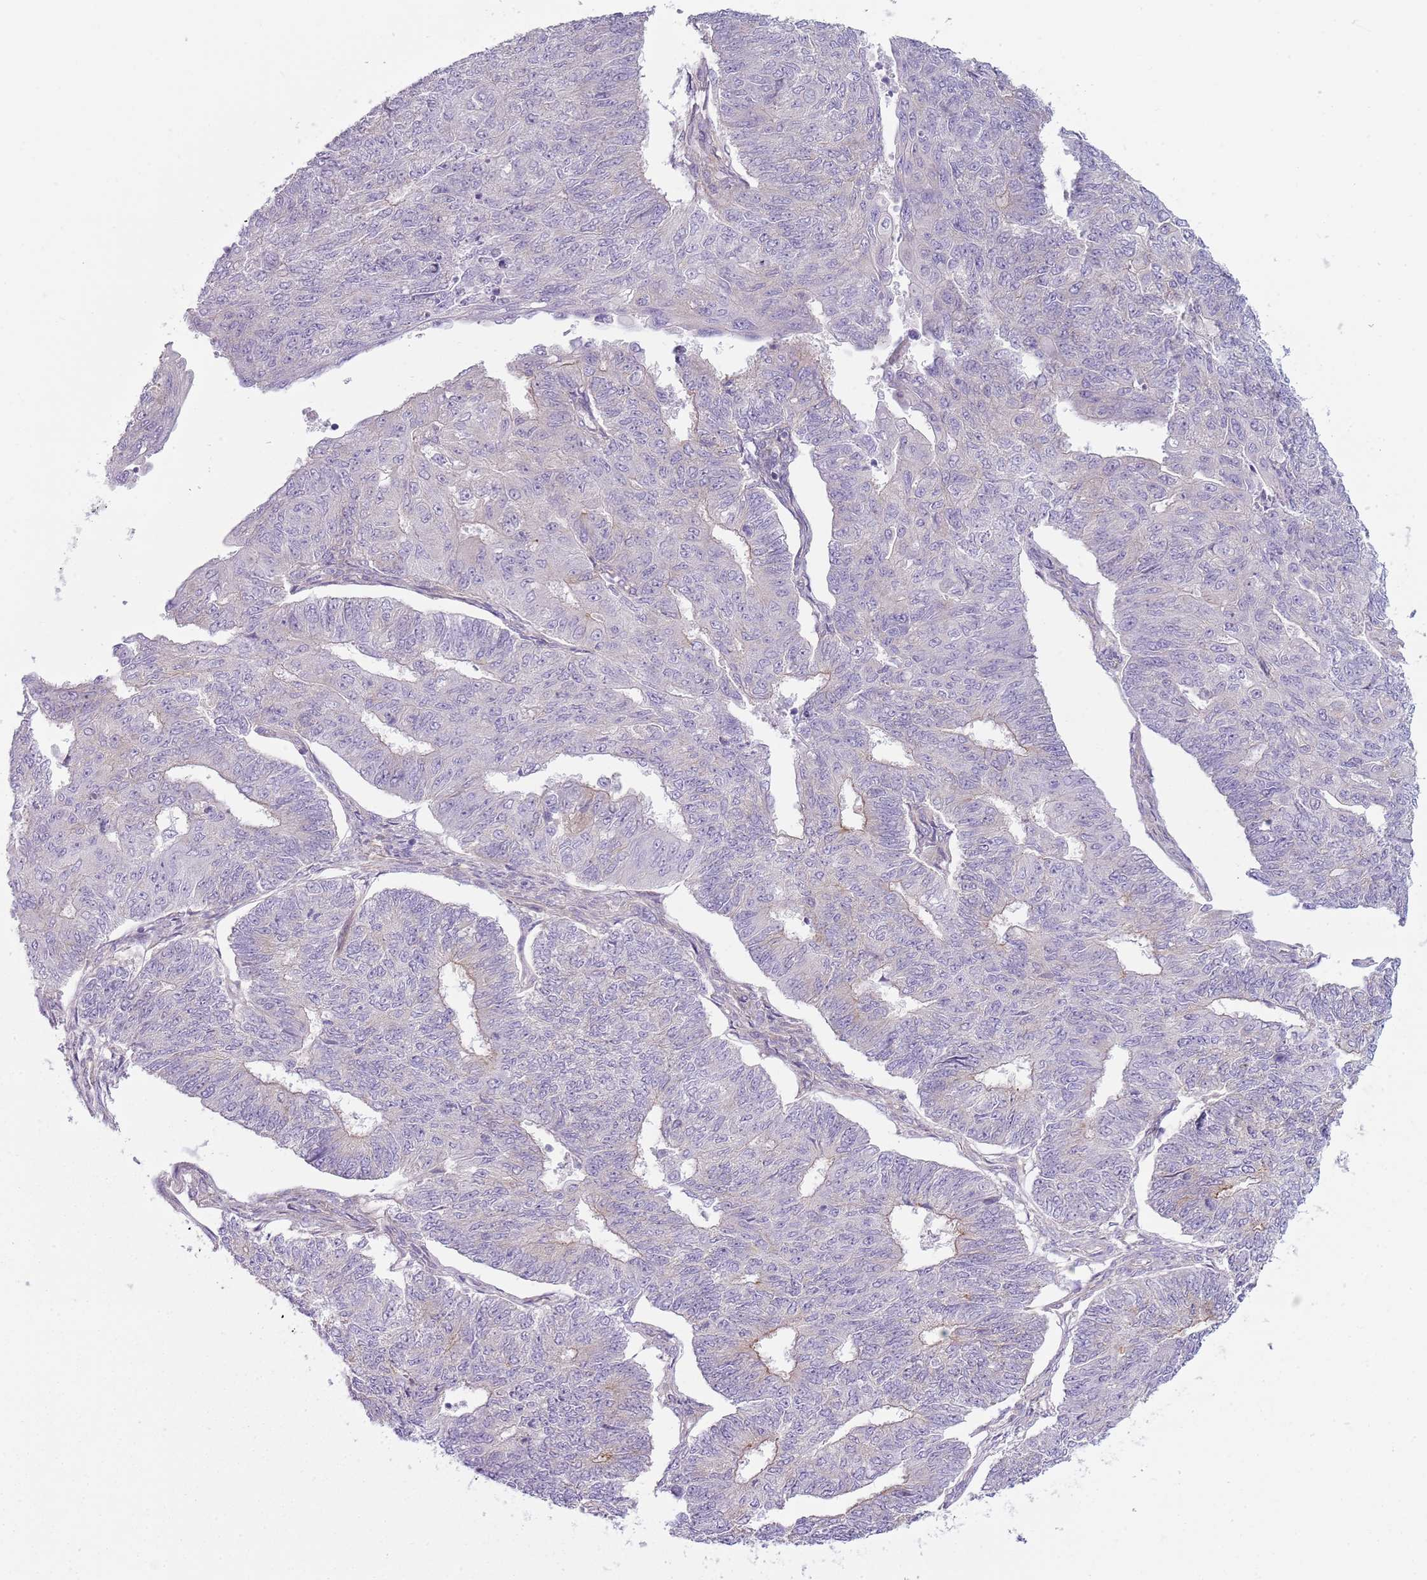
{"staining": {"intensity": "negative", "quantity": "none", "location": "none"}, "tissue": "endometrial cancer", "cell_type": "Tumor cells", "image_type": "cancer", "snomed": [{"axis": "morphology", "description": "Adenocarcinoma, NOS"}, {"axis": "topography", "description": "Endometrium"}], "caption": "Tumor cells show no significant protein expression in adenocarcinoma (endometrial).", "gene": "SNX1", "patient": {"sex": "female", "age": 32}}